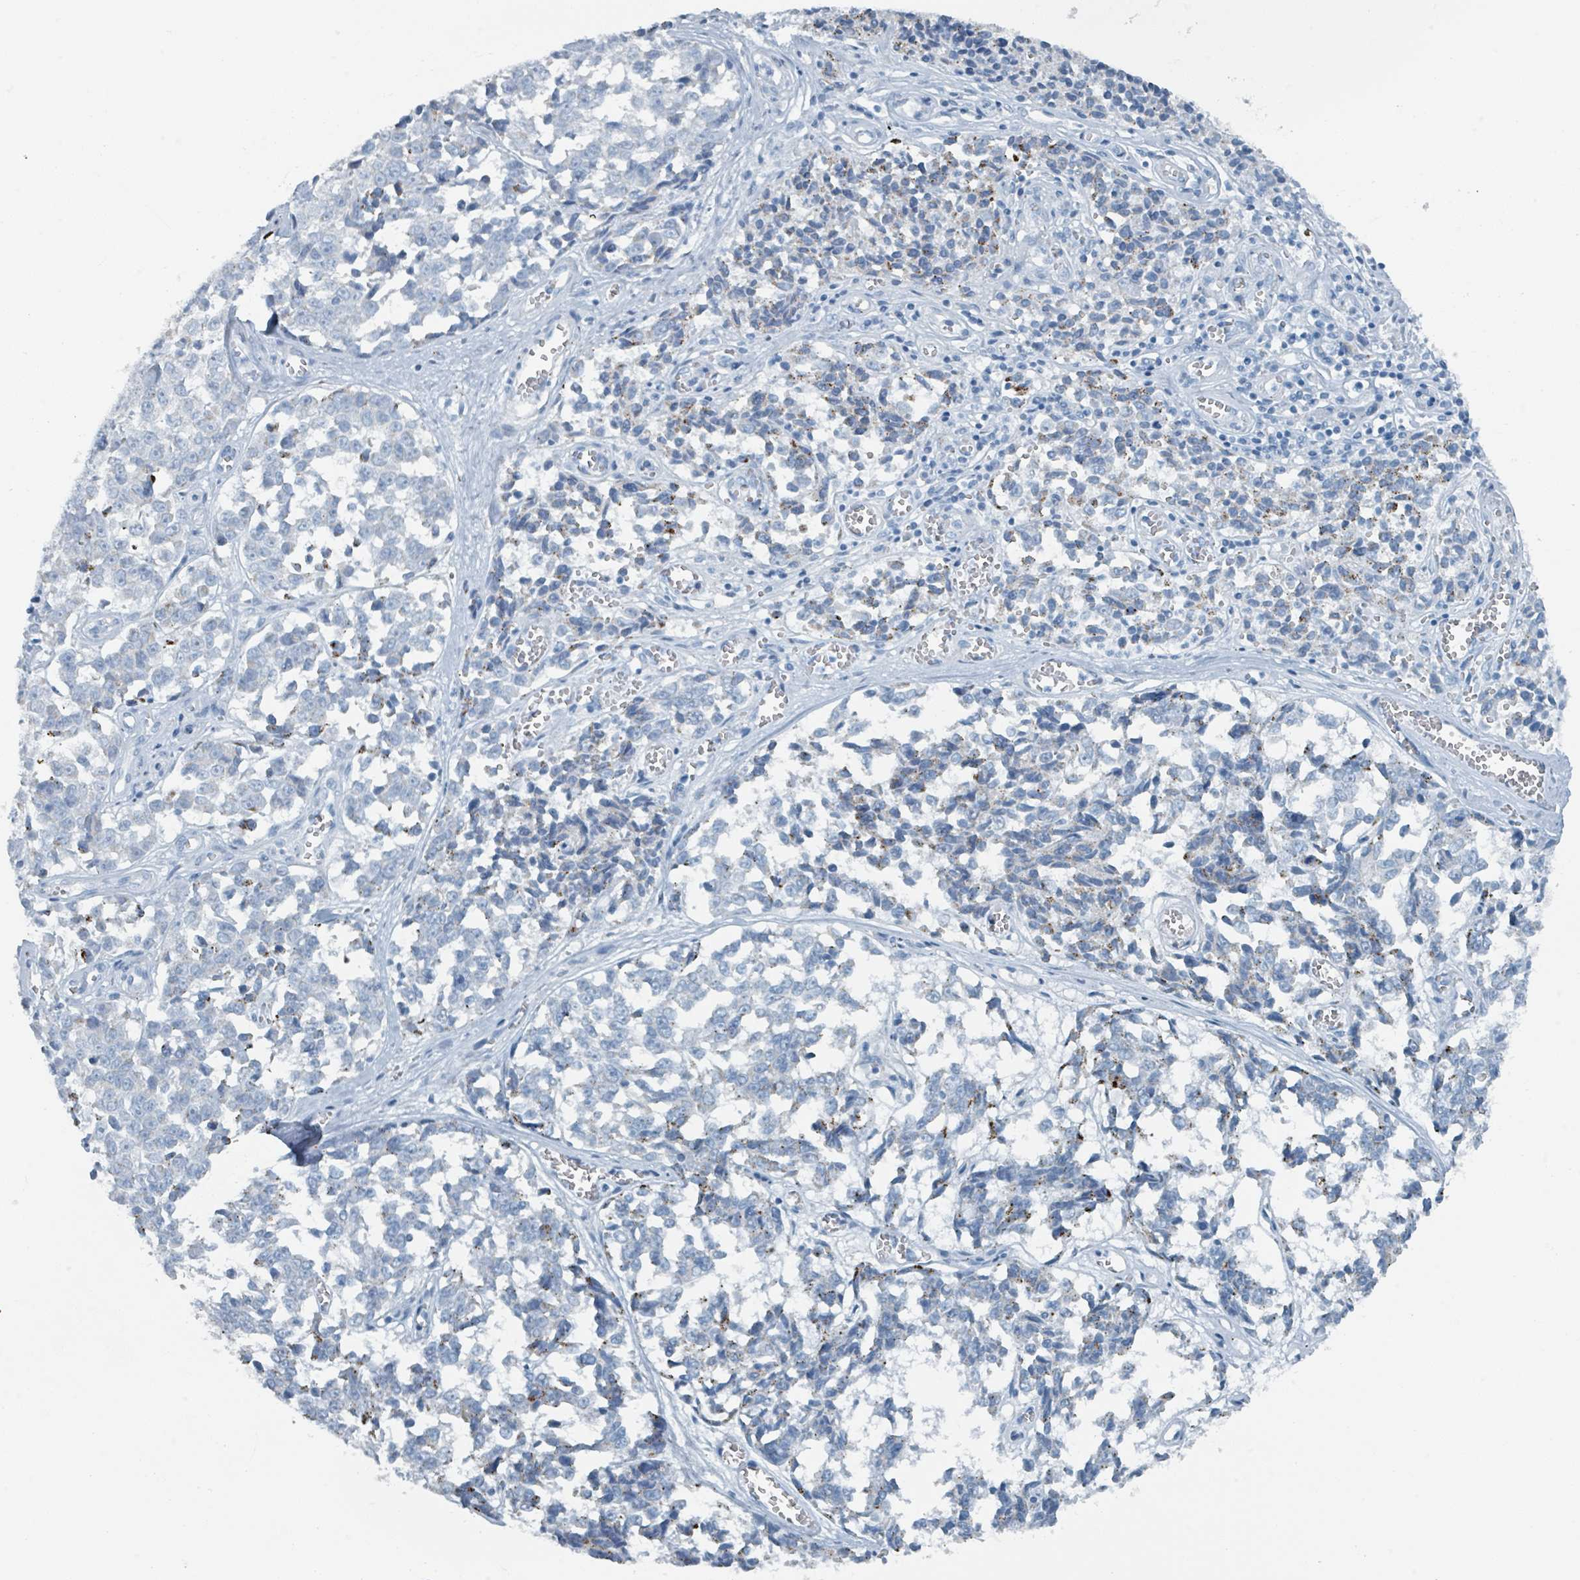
{"staining": {"intensity": "negative", "quantity": "none", "location": "none"}, "tissue": "melanoma", "cell_type": "Tumor cells", "image_type": "cancer", "snomed": [{"axis": "morphology", "description": "Malignant melanoma, NOS"}, {"axis": "topography", "description": "Skin"}], "caption": "Photomicrograph shows no protein staining in tumor cells of melanoma tissue.", "gene": "GAMT", "patient": {"sex": "female", "age": 64}}